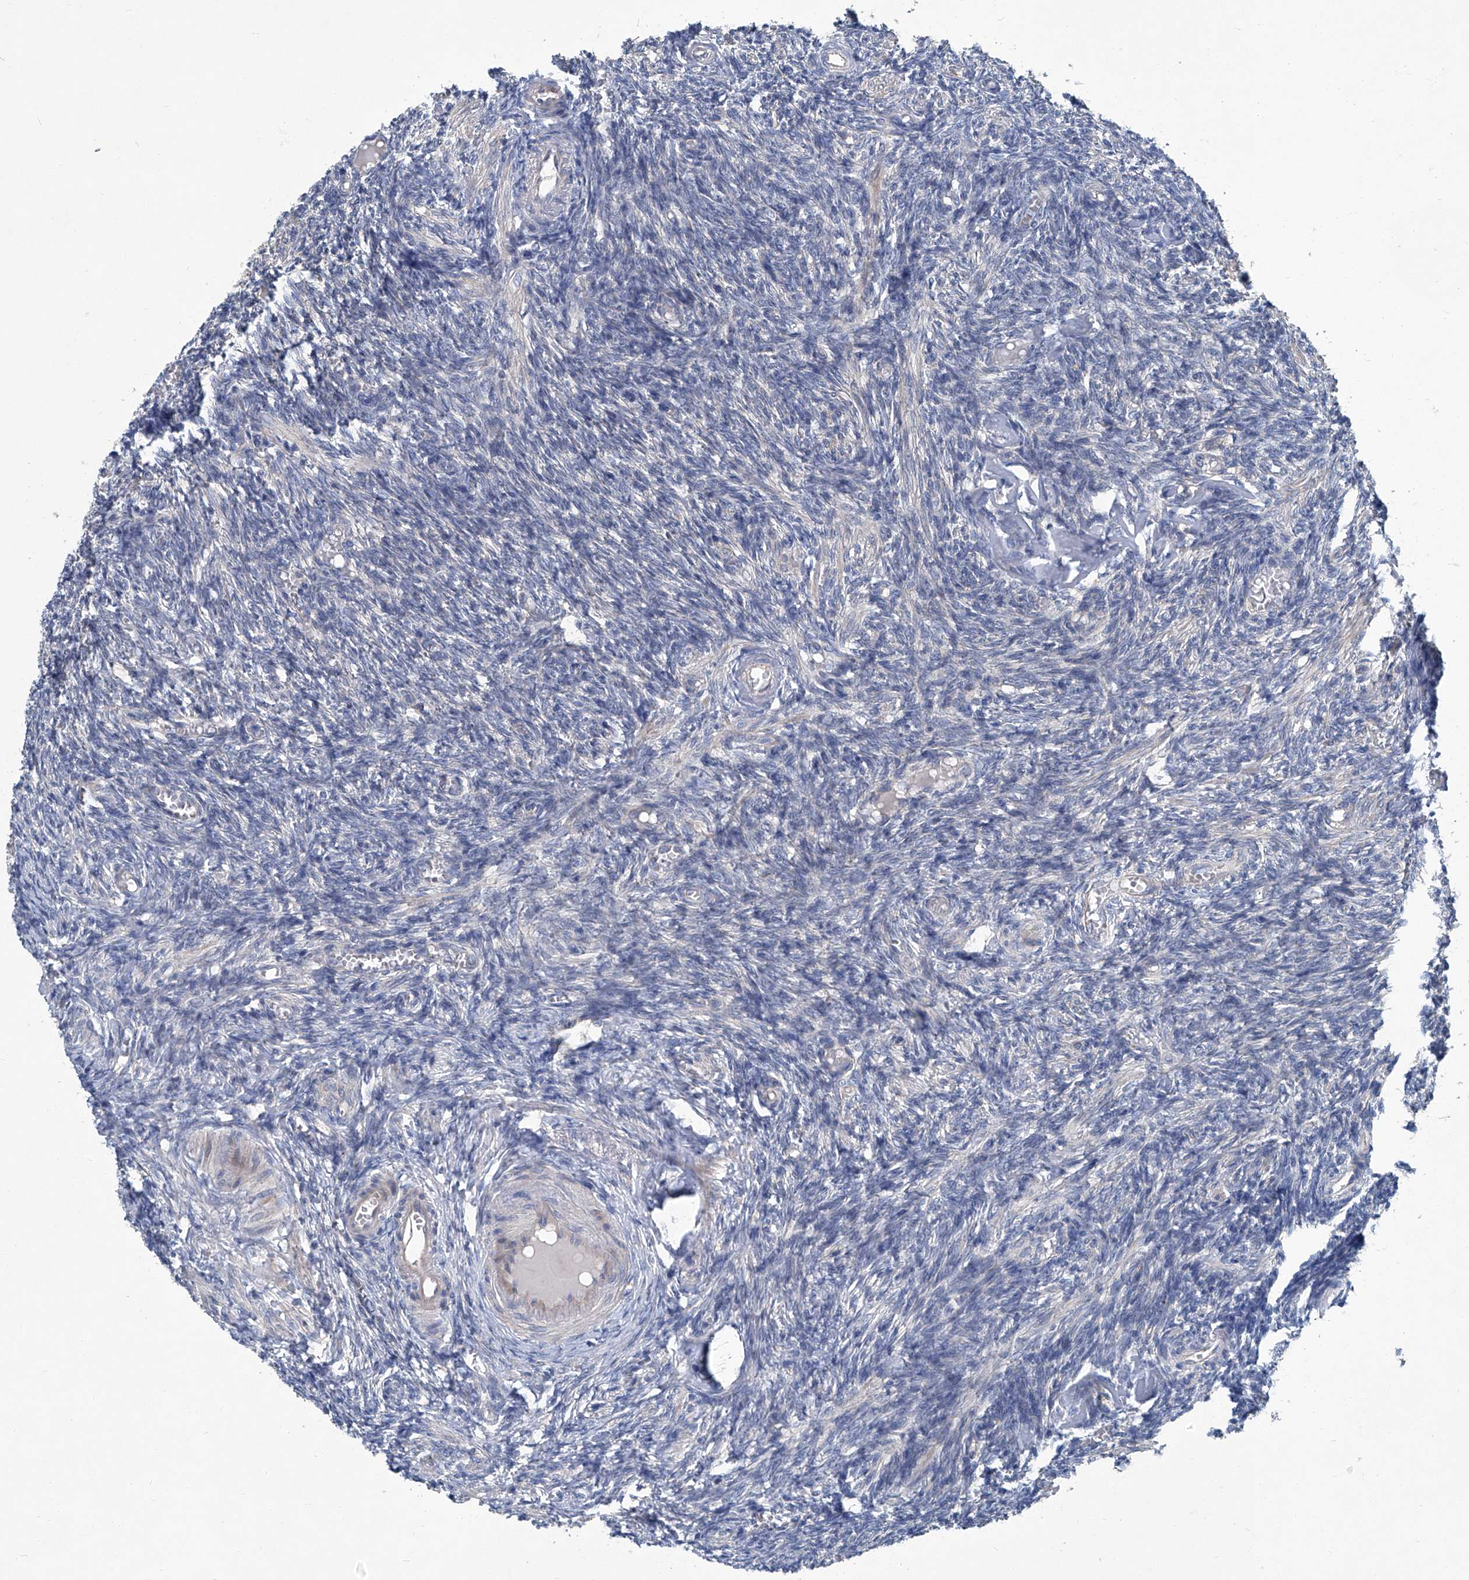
{"staining": {"intensity": "negative", "quantity": "none", "location": "none"}, "tissue": "ovary", "cell_type": "Ovarian stroma cells", "image_type": "normal", "snomed": [{"axis": "morphology", "description": "Normal tissue, NOS"}, {"axis": "topography", "description": "Ovary"}], "caption": "Immunohistochemical staining of normal ovary displays no significant staining in ovarian stroma cells.", "gene": "SLC26A11", "patient": {"sex": "female", "age": 27}}